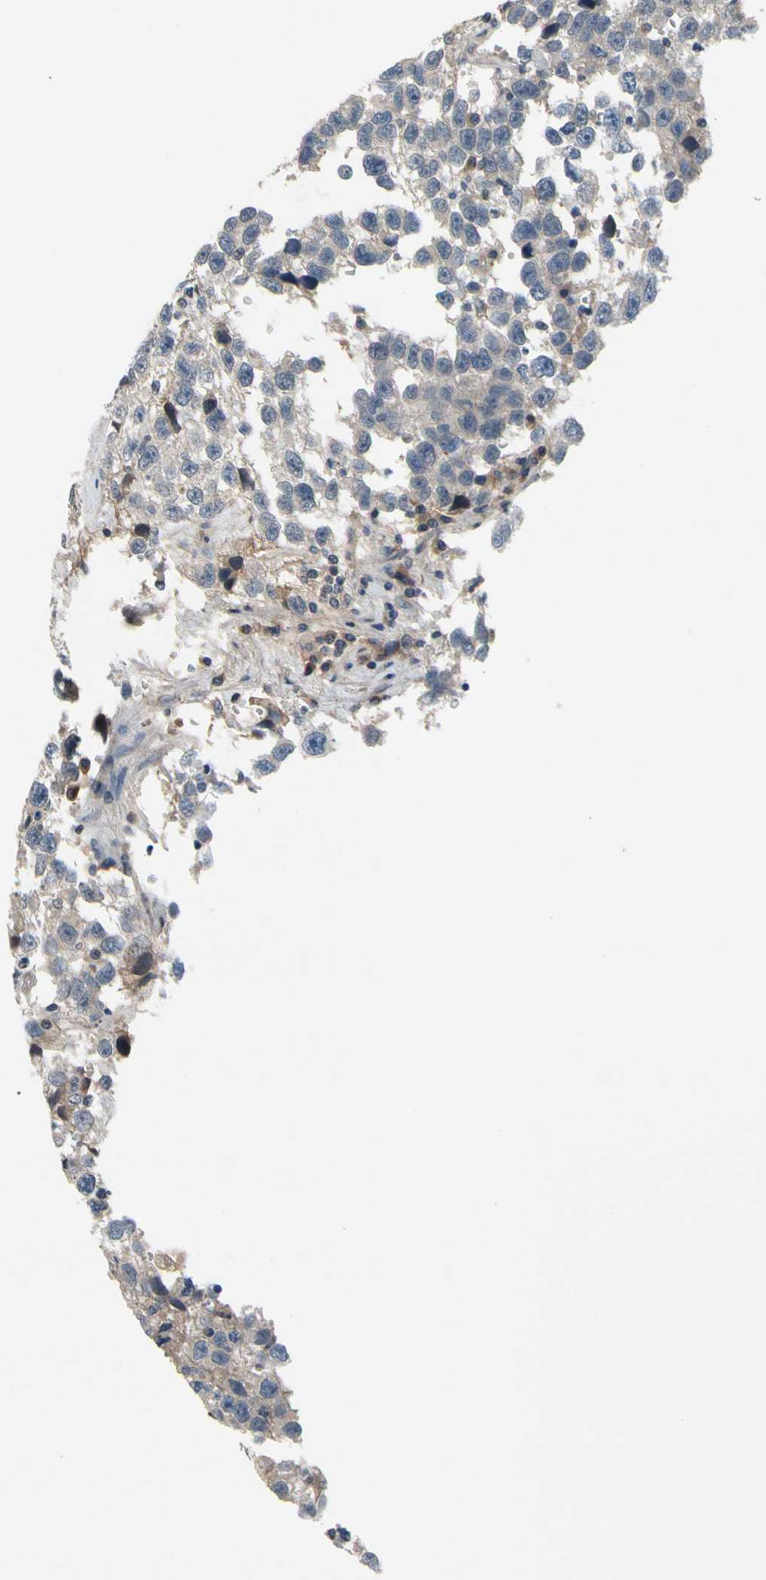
{"staining": {"intensity": "weak", "quantity": "25%-75%", "location": "cytoplasmic/membranous"}, "tissue": "testis cancer", "cell_type": "Tumor cells", "image_type": "cancer", "snomed": [{"axis": "morphology", "description": "Seminoma, NOS"}, {"axis": "topography", "description": "Testis"}], "caption": "Immunohistochemistry (IHC) image of testis cancer stained for a protein (brown), which exhibits low levels of weak cytoplasmic/membranous staining in approximately 25%-75% of tumor cells.", "gene": "ICAM5", "patient": {"sex": "male", "age": 33}}